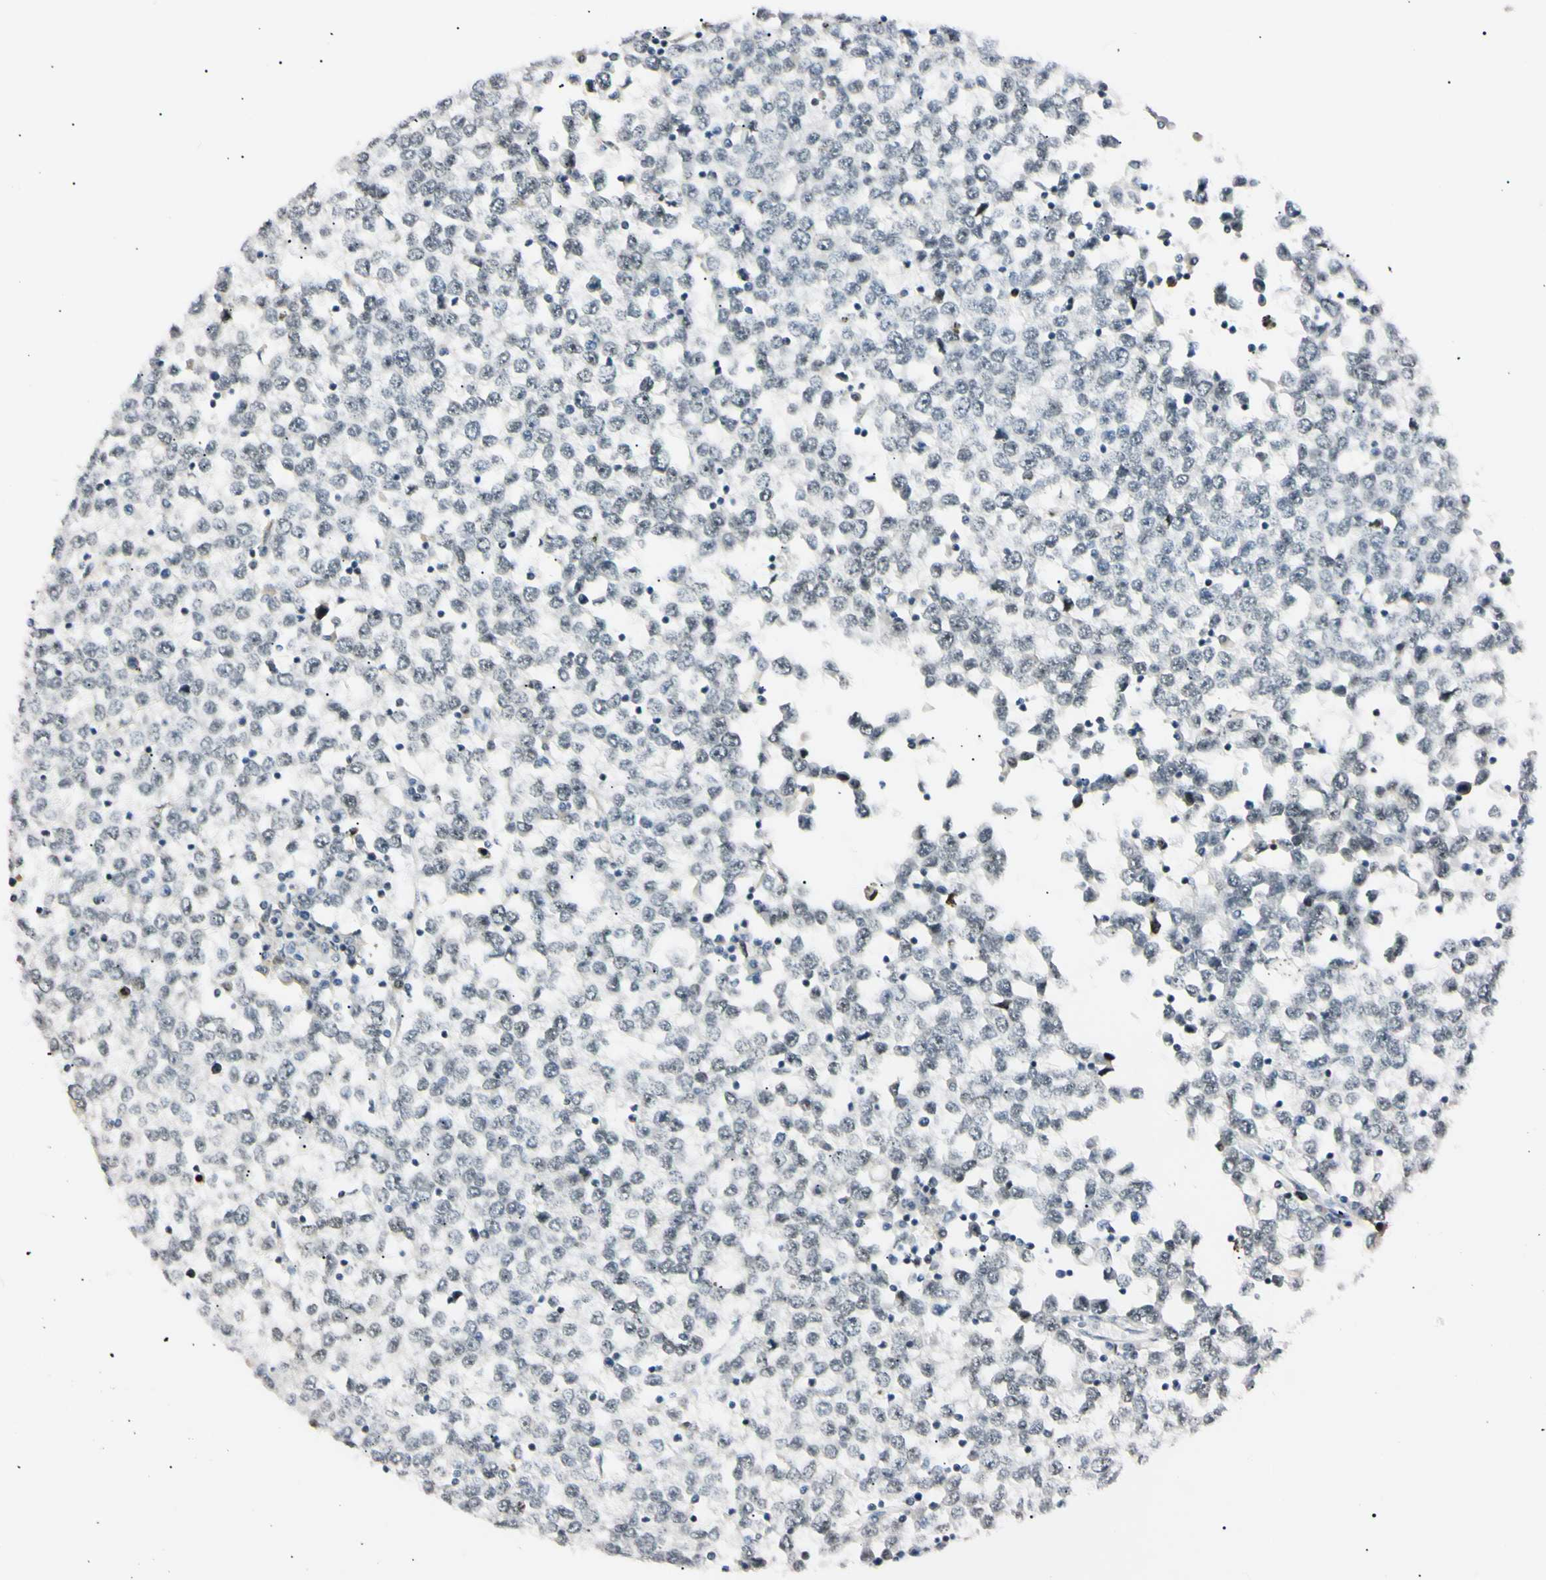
{"staining": {"intensity": "negative", "quantity": "none", "location": "none"}, "tissue": "testis cancer", "cell_type": "Tumor cells", "image_type": "cancer", "snomed": [{"axis": "morphology", "description": "Seminoma, NOS"}, {"axis": "topography", "description": "Testis"}], "caption": "DAB immunohistochemical staining of human testis seminoma reveals no significant positivity in tumor cells. Nuclei are stained in blue.", "gene": "ZNF134", "patient": {"sex": "male", "age": 65}}